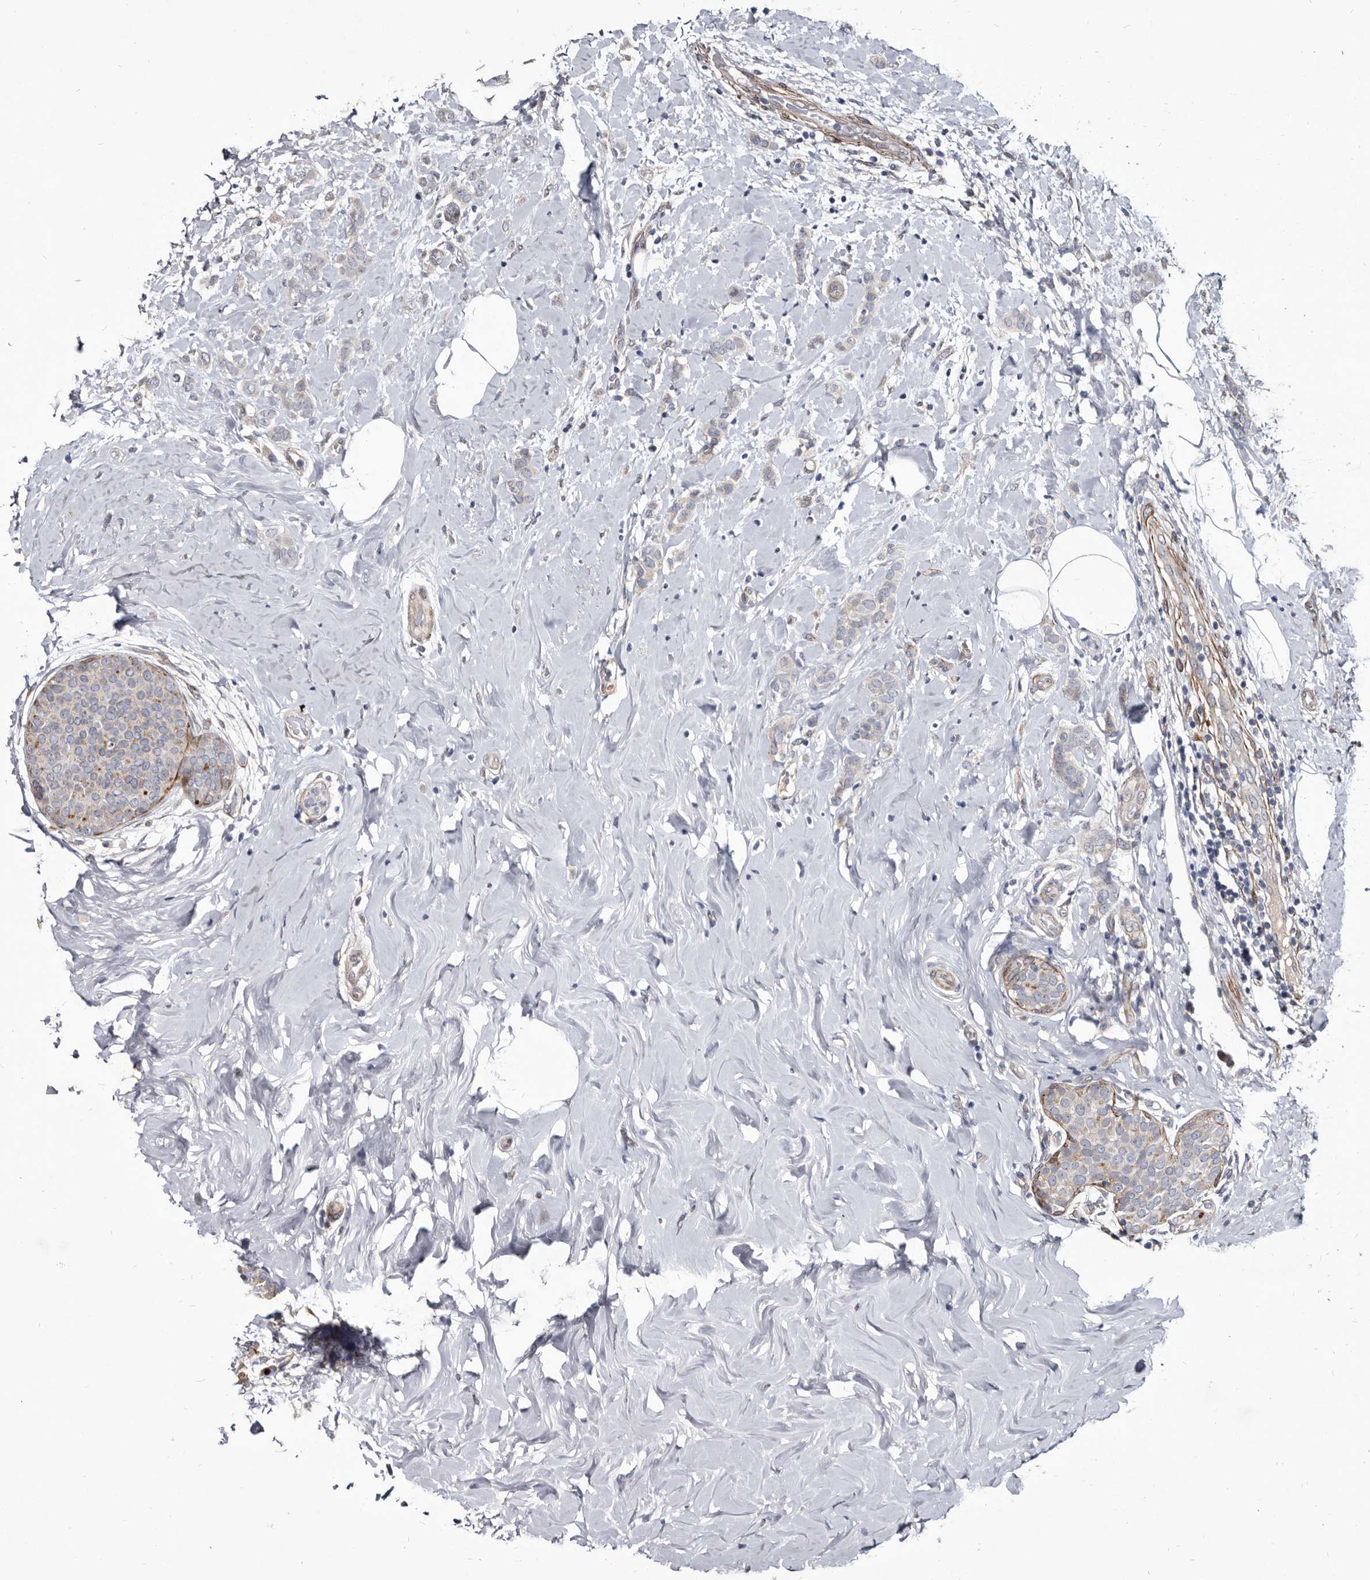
{"staining": {"intensity": "weak", "quantity": "<25%", "location": "cytoplasmic/membranous"}, "tissue": "breast cancer", "cell_type": "Tumor cells", "image_type": "cancer", "snomed": [{"axis": "morphology", "description": "Lobular carcinoma, in situ"}, {"axis": "morphology", "description": "Lobular carcinoma"}, {"axis": "topography", "description": "Breast"}], "caption": "High magnification brightfield microscopy of lobular carcinoma in situ (breast) stained with DAB (brown) and counterstained with hematoxylin (blue): tumor cells show no significant staining.", "gene": "PROM1", "patient": {"sex": "female", "age": 41}}